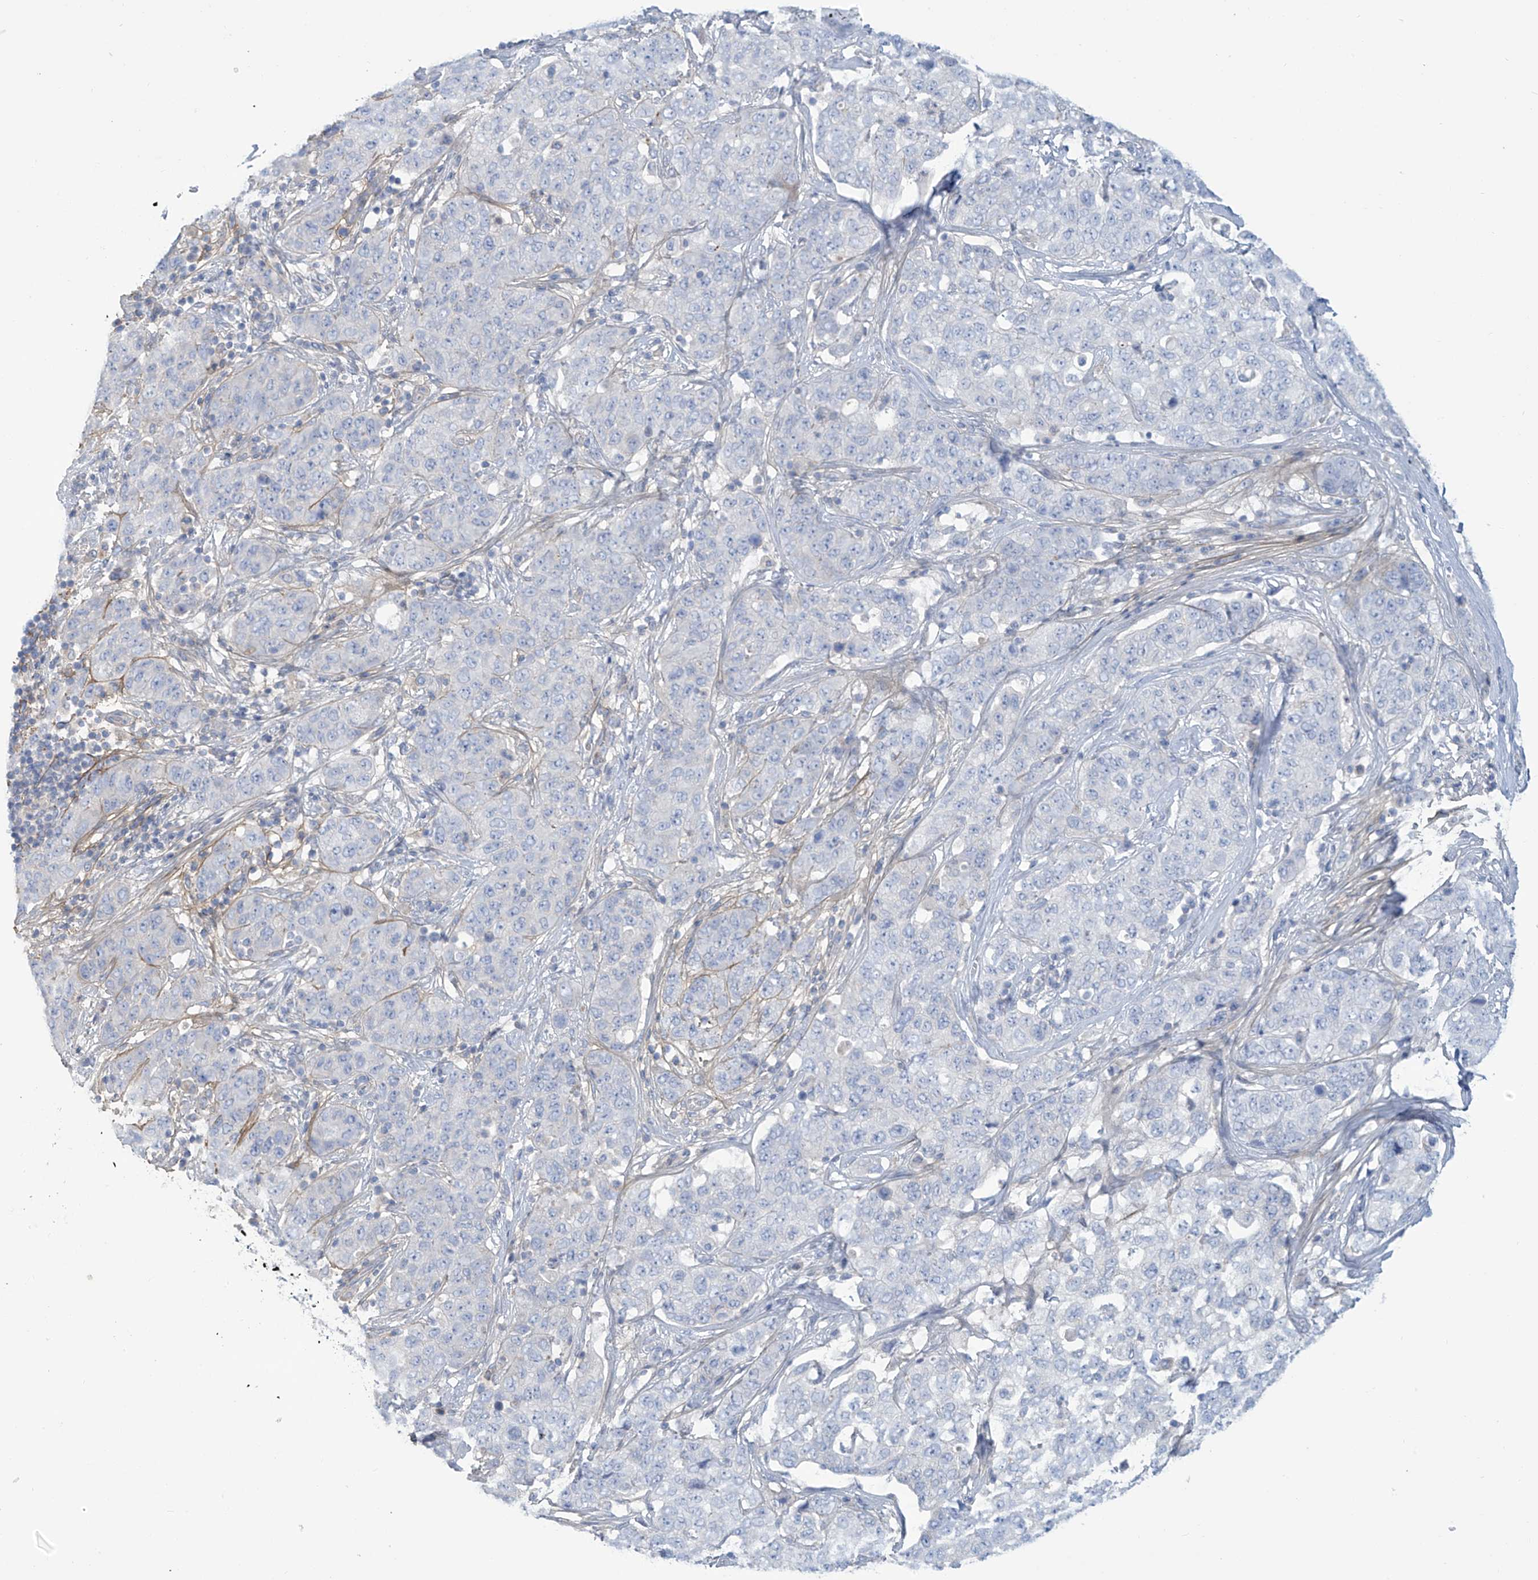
{"staining": {"intensity": "negative", "quantity": "none", "location": "none"}, "tissue": "stomach cancer", "cell_type": "Tumor cells", "image_type": "cancer", "snomed": [{"axis": "morphology", "description": "Normal tissue, NOS"}, {"axis": "morphology", "description": "Adenocarcinoma, NOS"}, {"axis": "topography", "description": "Lymph node"}, {"axis": "topography", "description": "Stomach"}], "caption": "The image shows no significant expression in tumor cells of adenocarcinoma (stomach).", "gene": "FABP2", "patient": {"sex": "male", "age": 48}}